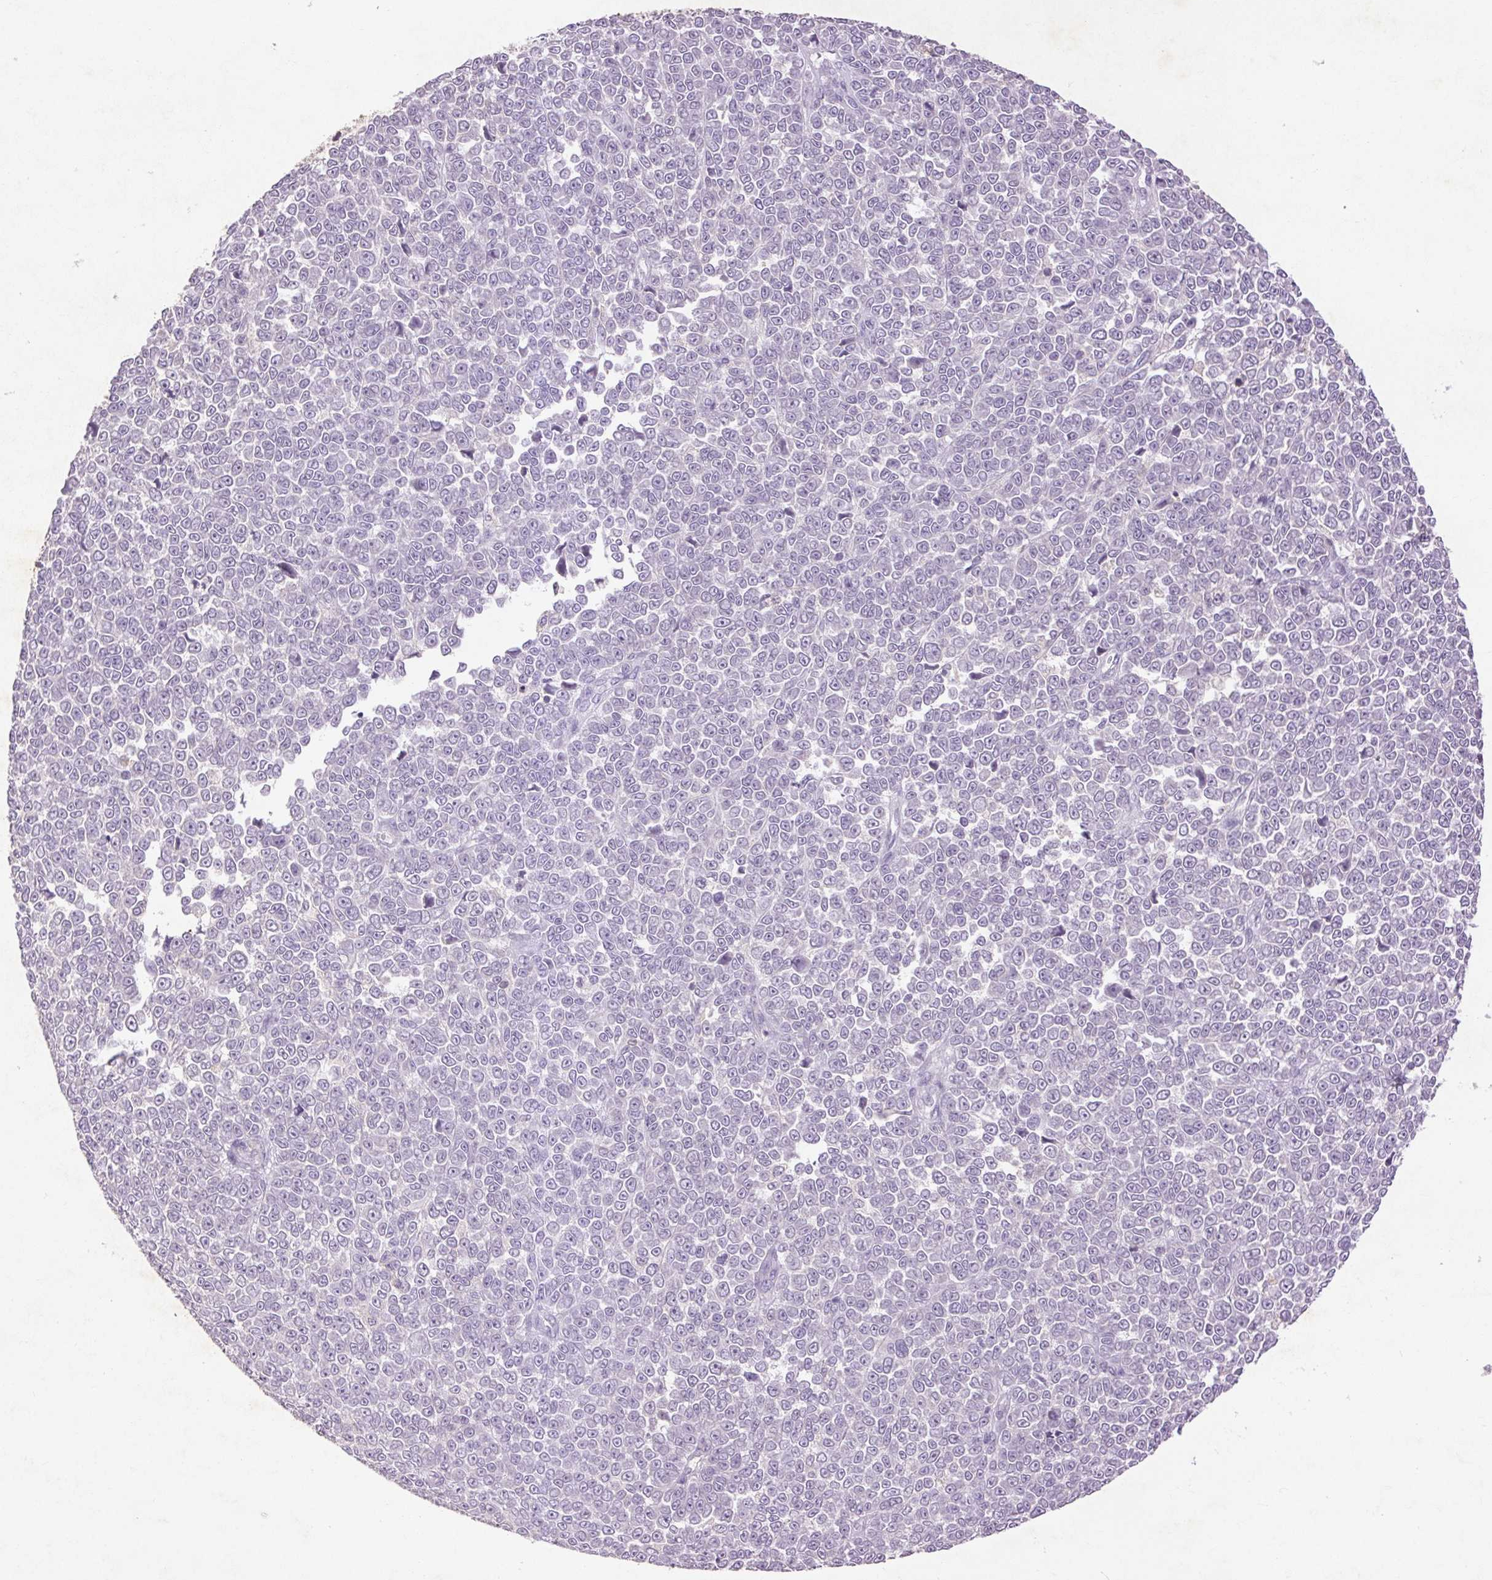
{"staining": {"intensity": "negative", "quantity": "none", "location": "none"}, "tissue": "melanoma", "cell_type": "Tumor cells", "image_type": "cancer", "snomed": [{"axis": "morphology", "description": "Malignant melanoma, NOS"}, {"axis": "topography", "description": "Skin"}], "caption": "There is no significant staining in tumor cells of malignant melanoma. Brightfield microscopy of immunohistochemistry stained with DAB (3,3'-diaminobenzidine) (brown) and hematoxylin (blue), captured at high magnification.", "gene": "FNDC7", "patient": {"sex": "female", "age": 95}}